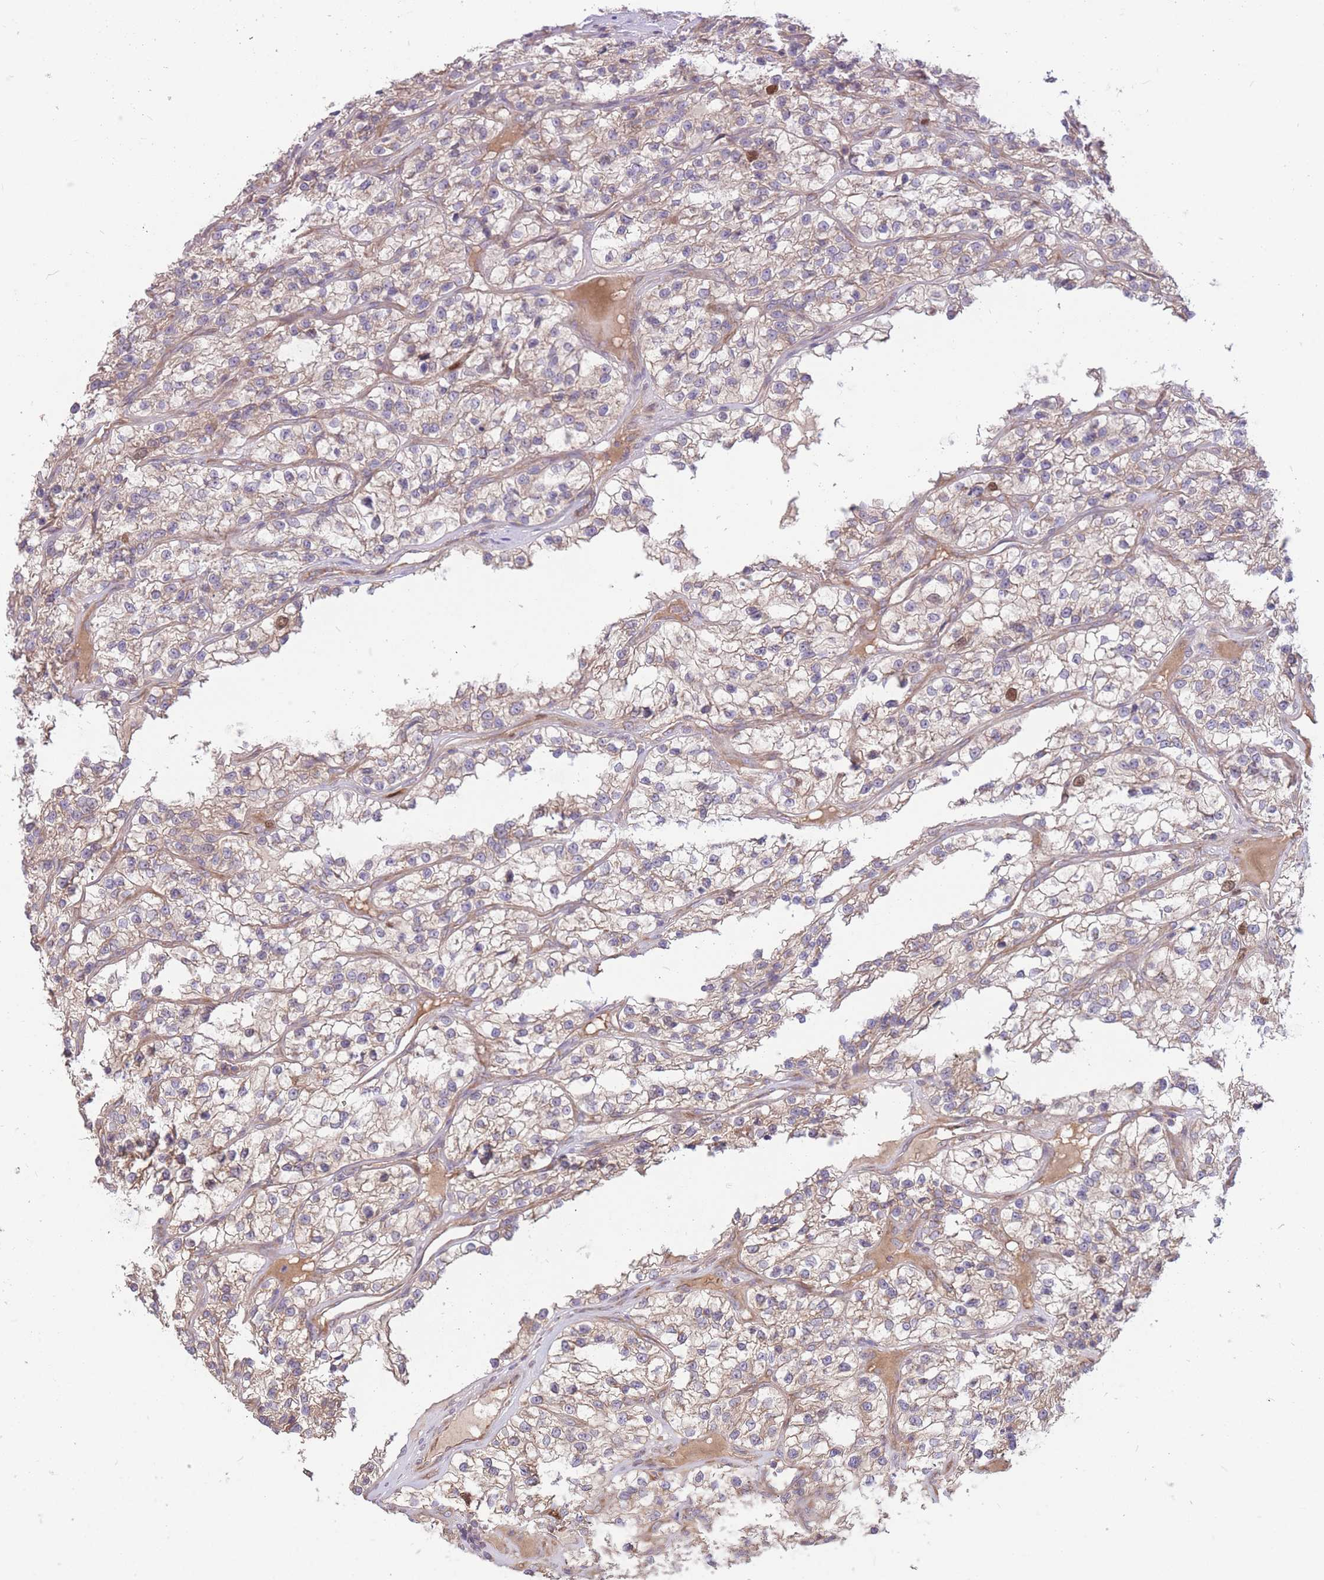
{"staining": {"intensity": "weak", "quantity": ">75%", "location": "cytoplasmic/membranous"}, "tissue": "renal cancer", "cell_type": "Tumor cells", "image_type": "cancer", "snomed": [{"axis": "morphology", "description": "Adenocarcinoma, NOS"}, {"axis": "topography", "description": "Kidney"}], "caption": "Immunohistochemistry of human renal cancer (adenocarcinoma) shows low levels of weak cytoplasmic/membranous expression in approximately >75% of tumor cells.", "gene": "GMNN", "patient": {"sex": "female", "age": 57}}